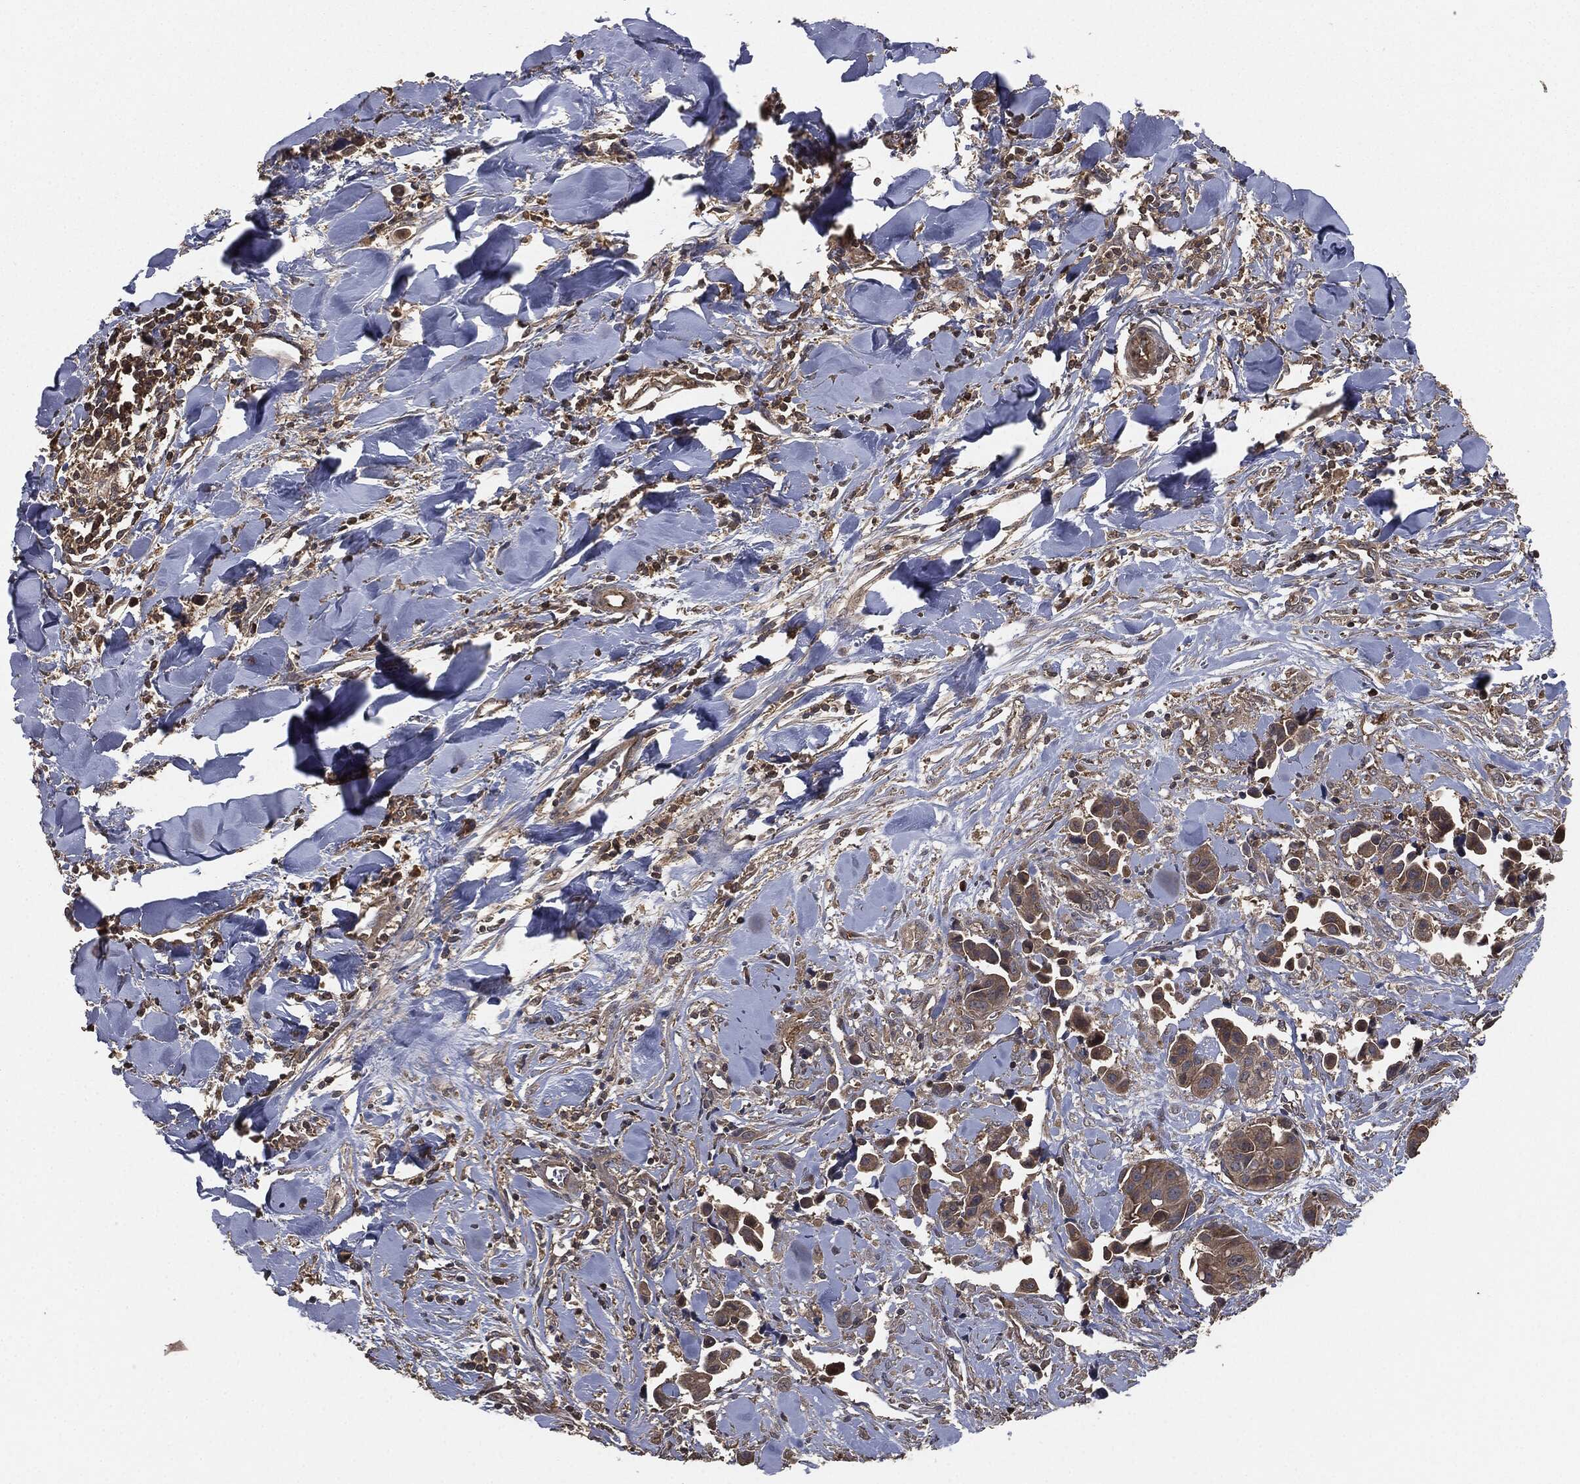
{"staining": {"intensity": "weak", "quantity": ">75%", "location": "cytoplasmic/membranous"}, "tissue": "head and neck cancer", "cell_type": "Tumor cells", "image_type": "cancer", "snomed": [{"axis": "morphology", "description": "Adenocarcinoma, NOS"}, {"axis": "topography", "description": "Head-Neck"}], "caption": "Human head and neck cancer stained with a brown dye demonstrates weak cytoplasmic/membranous positive staining in about >75% of tumor cells.", "gene": "ERBIN", "patient": {"sex": "male", "age": 76}}